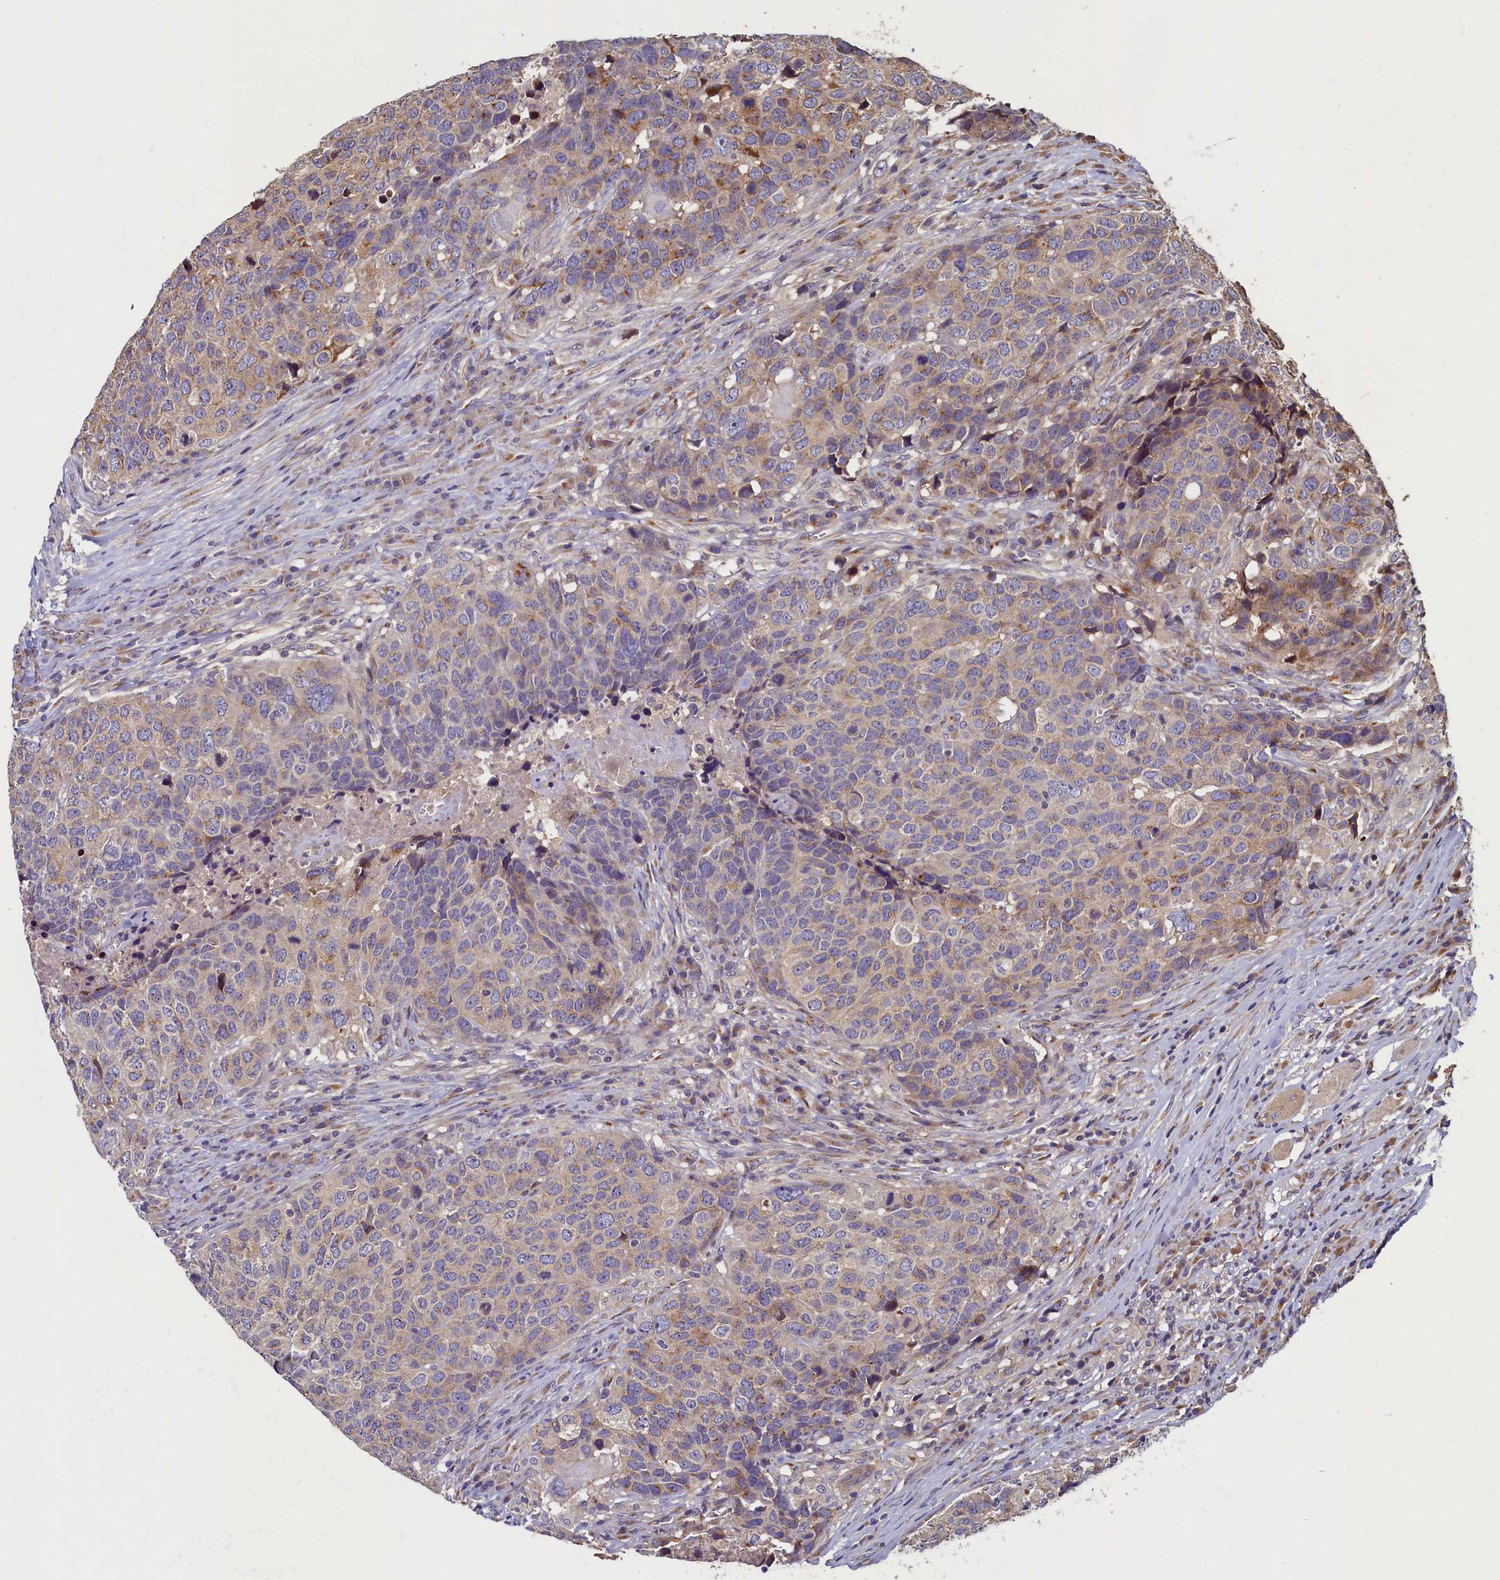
{"staining": {"intensity": "moderate", "quantity": "<25%", "location": "cytoplasmic/membranous"}, "tissue": "head and neck cancer", "cell_type": "Tumor cells", "image_type": "cancer", "snomed": [{"axis": "morphology", "description": "Squamous cell carcinoma, NOS"}, {"axis": "topography", "description": "Head-Neck"}], "caption": "Protein staining demonstrates moderate cytoplasmic/membranous staining in approximately <25% of tumor cells in head and neck cancer.", "gene": "TMEM181", "patient": {"sex": "male", "age": 66}}